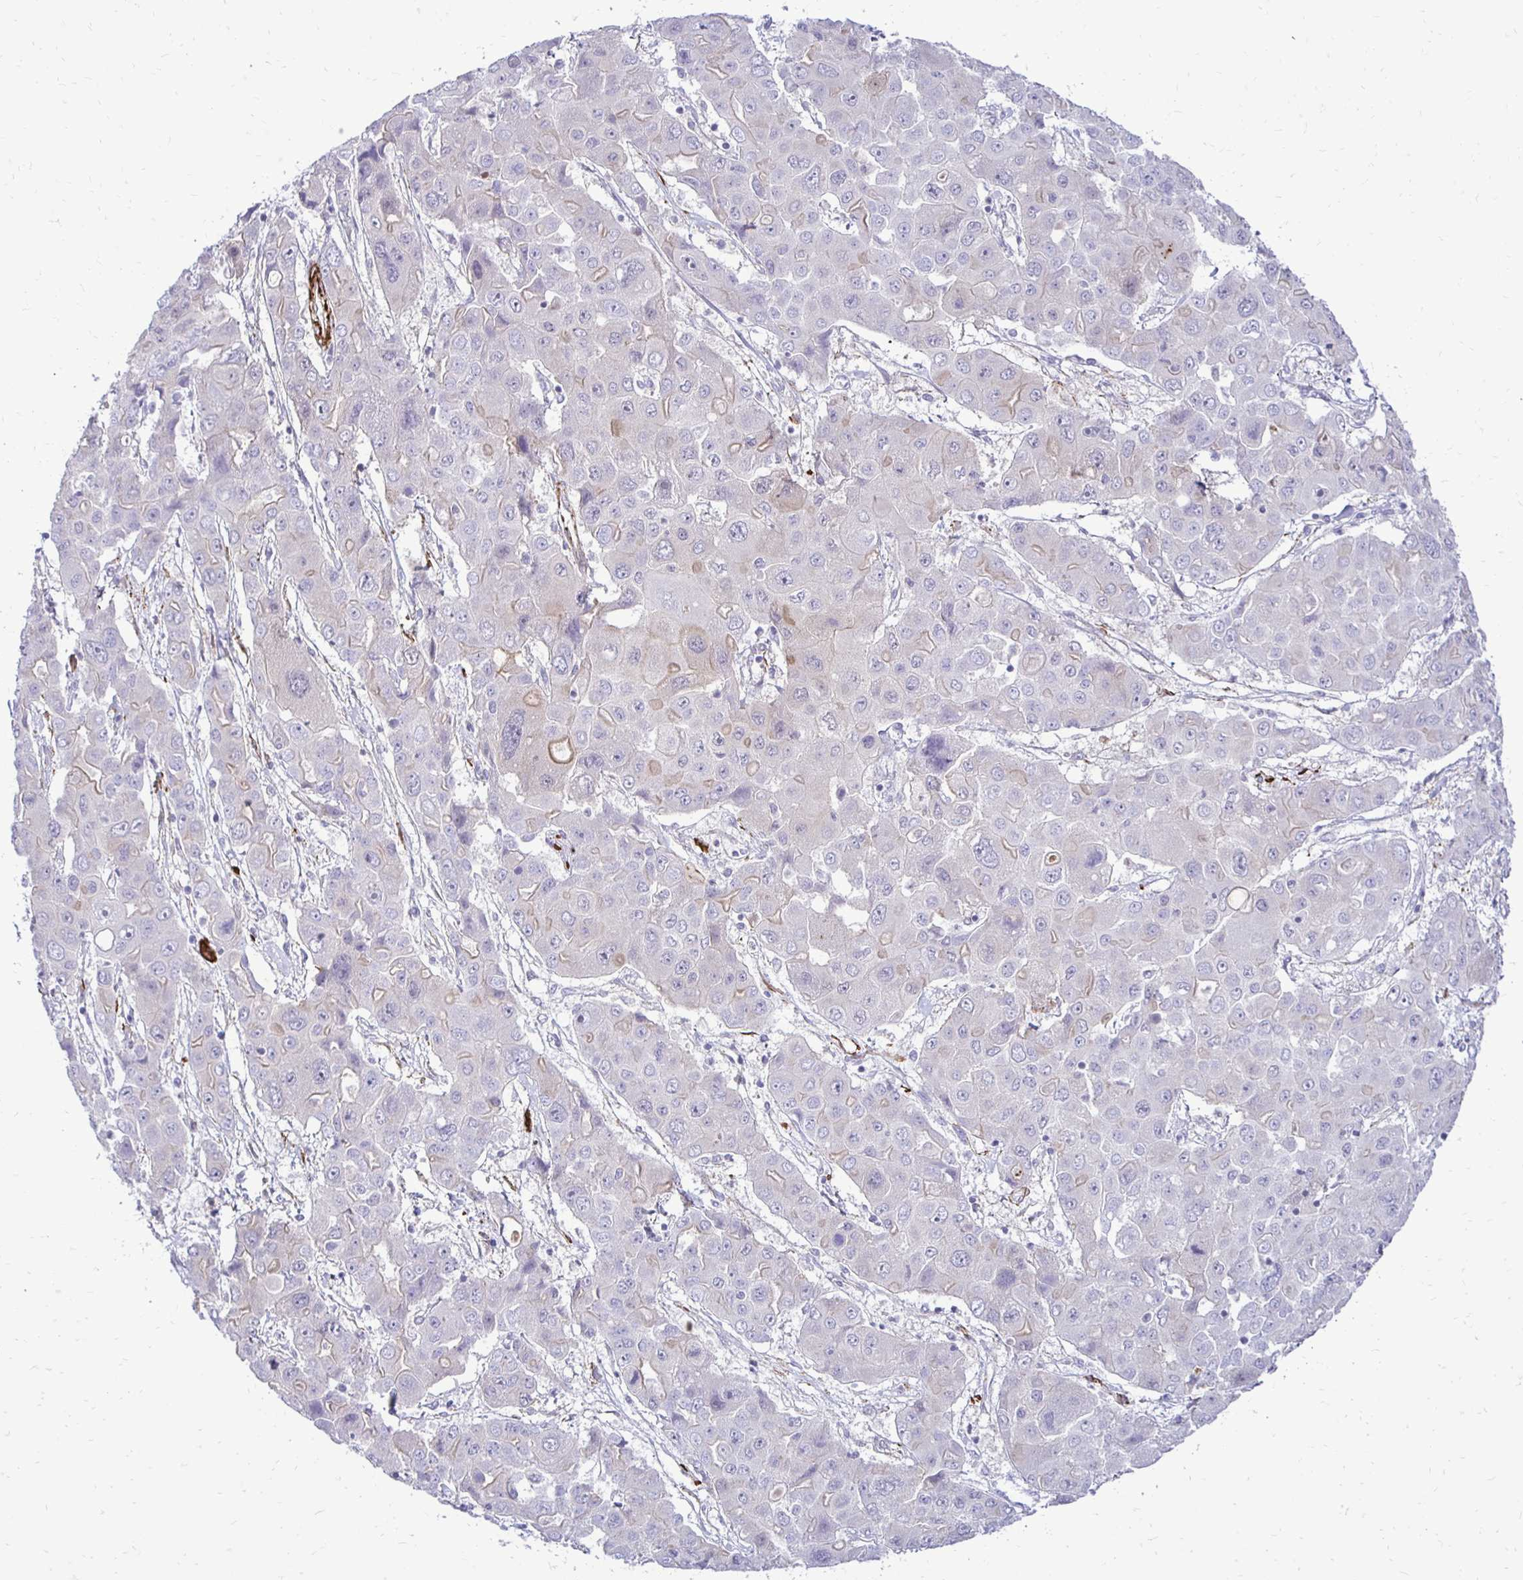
{"staining": {"intensity": "negative", "quantity": "none", "location": "none"}, "tissue": "liver cancer", "cell_type": "Tumor cells", "image_type": "cancer", "snomed": [{"axis": "morphology", "description": "Cholangiocarcinoma"}, {"axis": "topography", "description": "Liver"}], "caption": "Tumor cells are negative for brown protein staining in cholangiocarcinoma (liver).", "gene": "CTPS1", "patient": {"sex": "male", "age": 67}}